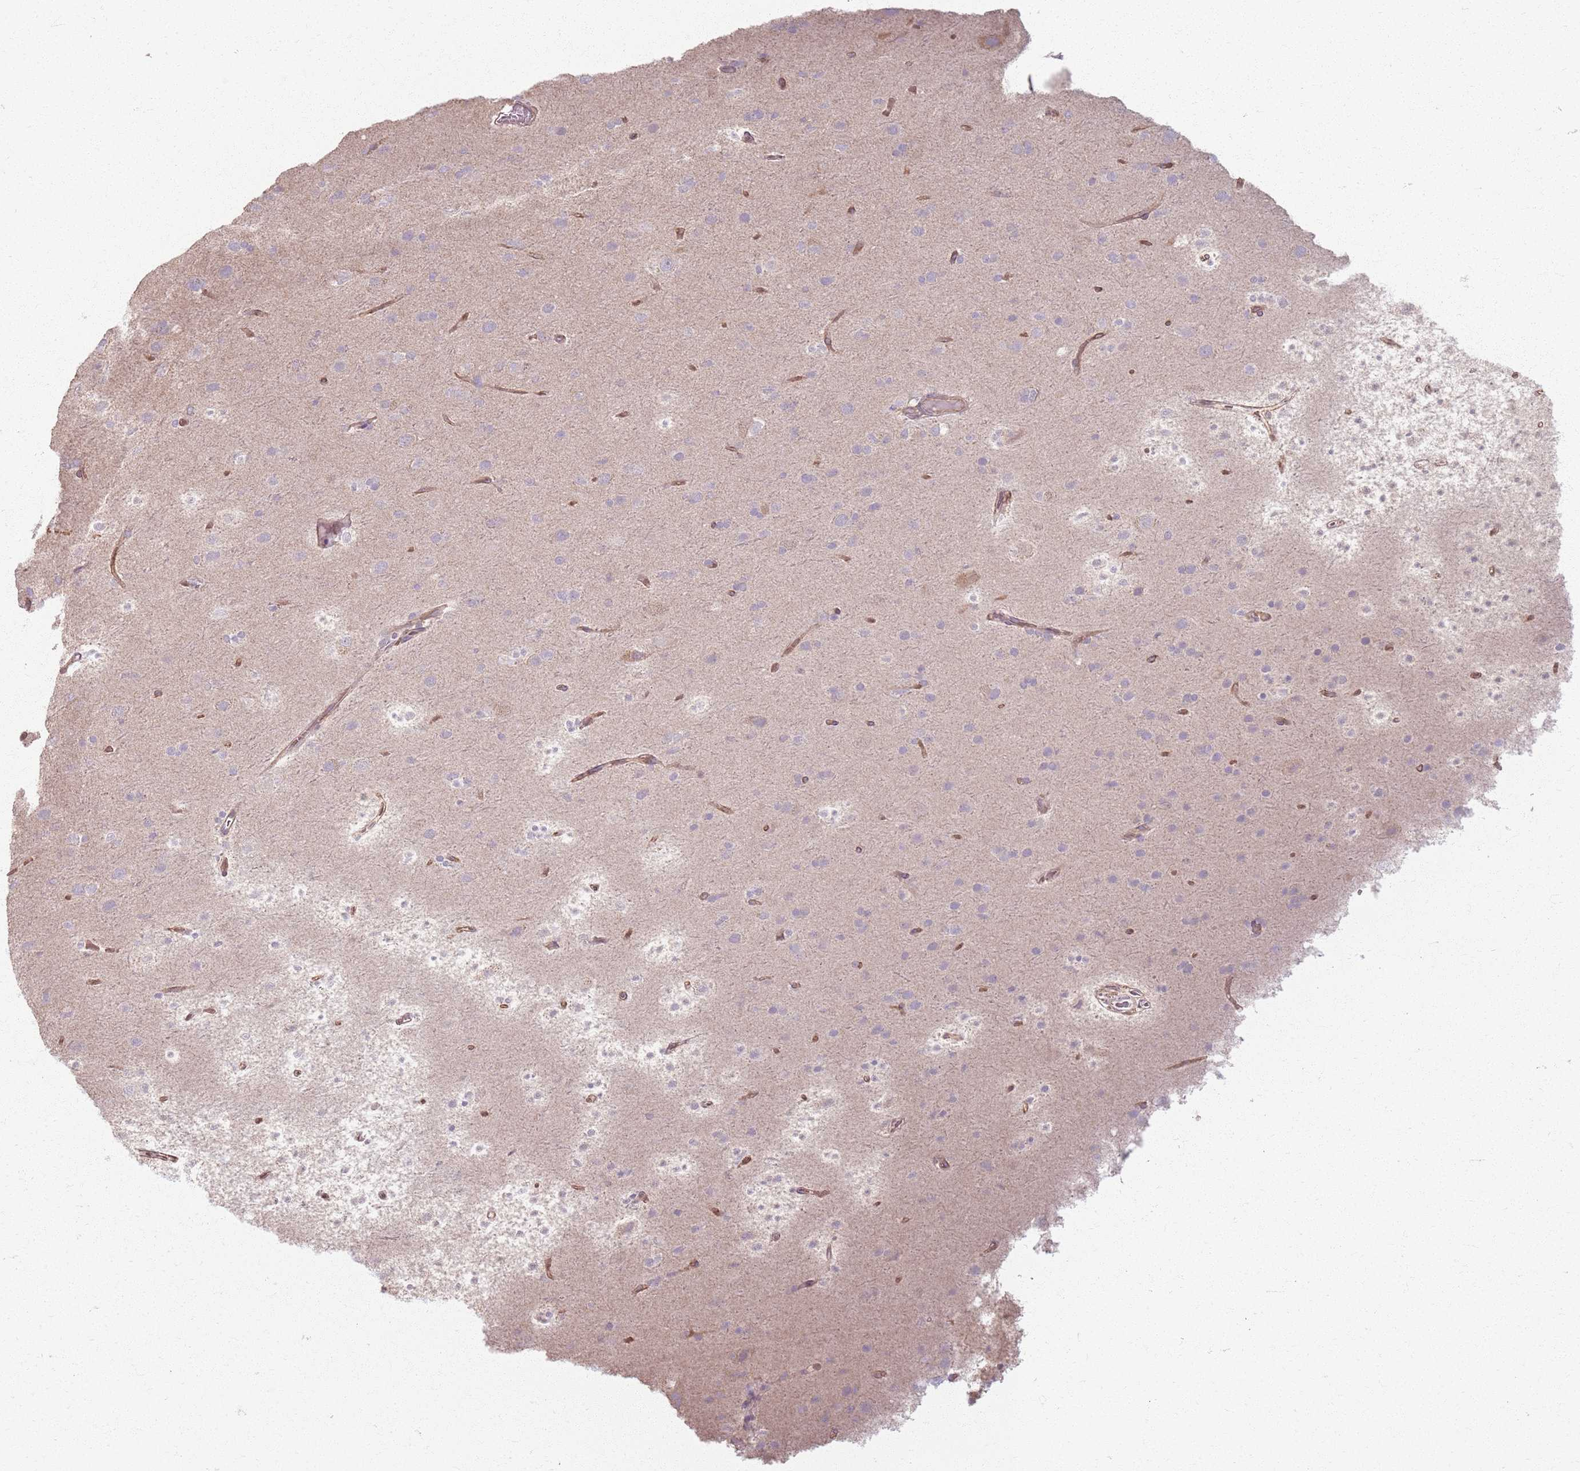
{"staining": {"intensity": "negative", "quantity": "none", "location": "none"}, "tissue": "glioma", "cell_type": "Tumor cells", "image_type": "cancer", "snomed": [{"axis": "morphology", "description": "Glioma, malignant, Low grade"}, {"axis": "topography", "description": "Brain"}], "caption": "There is no significant staining in tumor cells of glioma.", "gene": "KCNA5", "patient": {"sex": "male", "age": 65}}